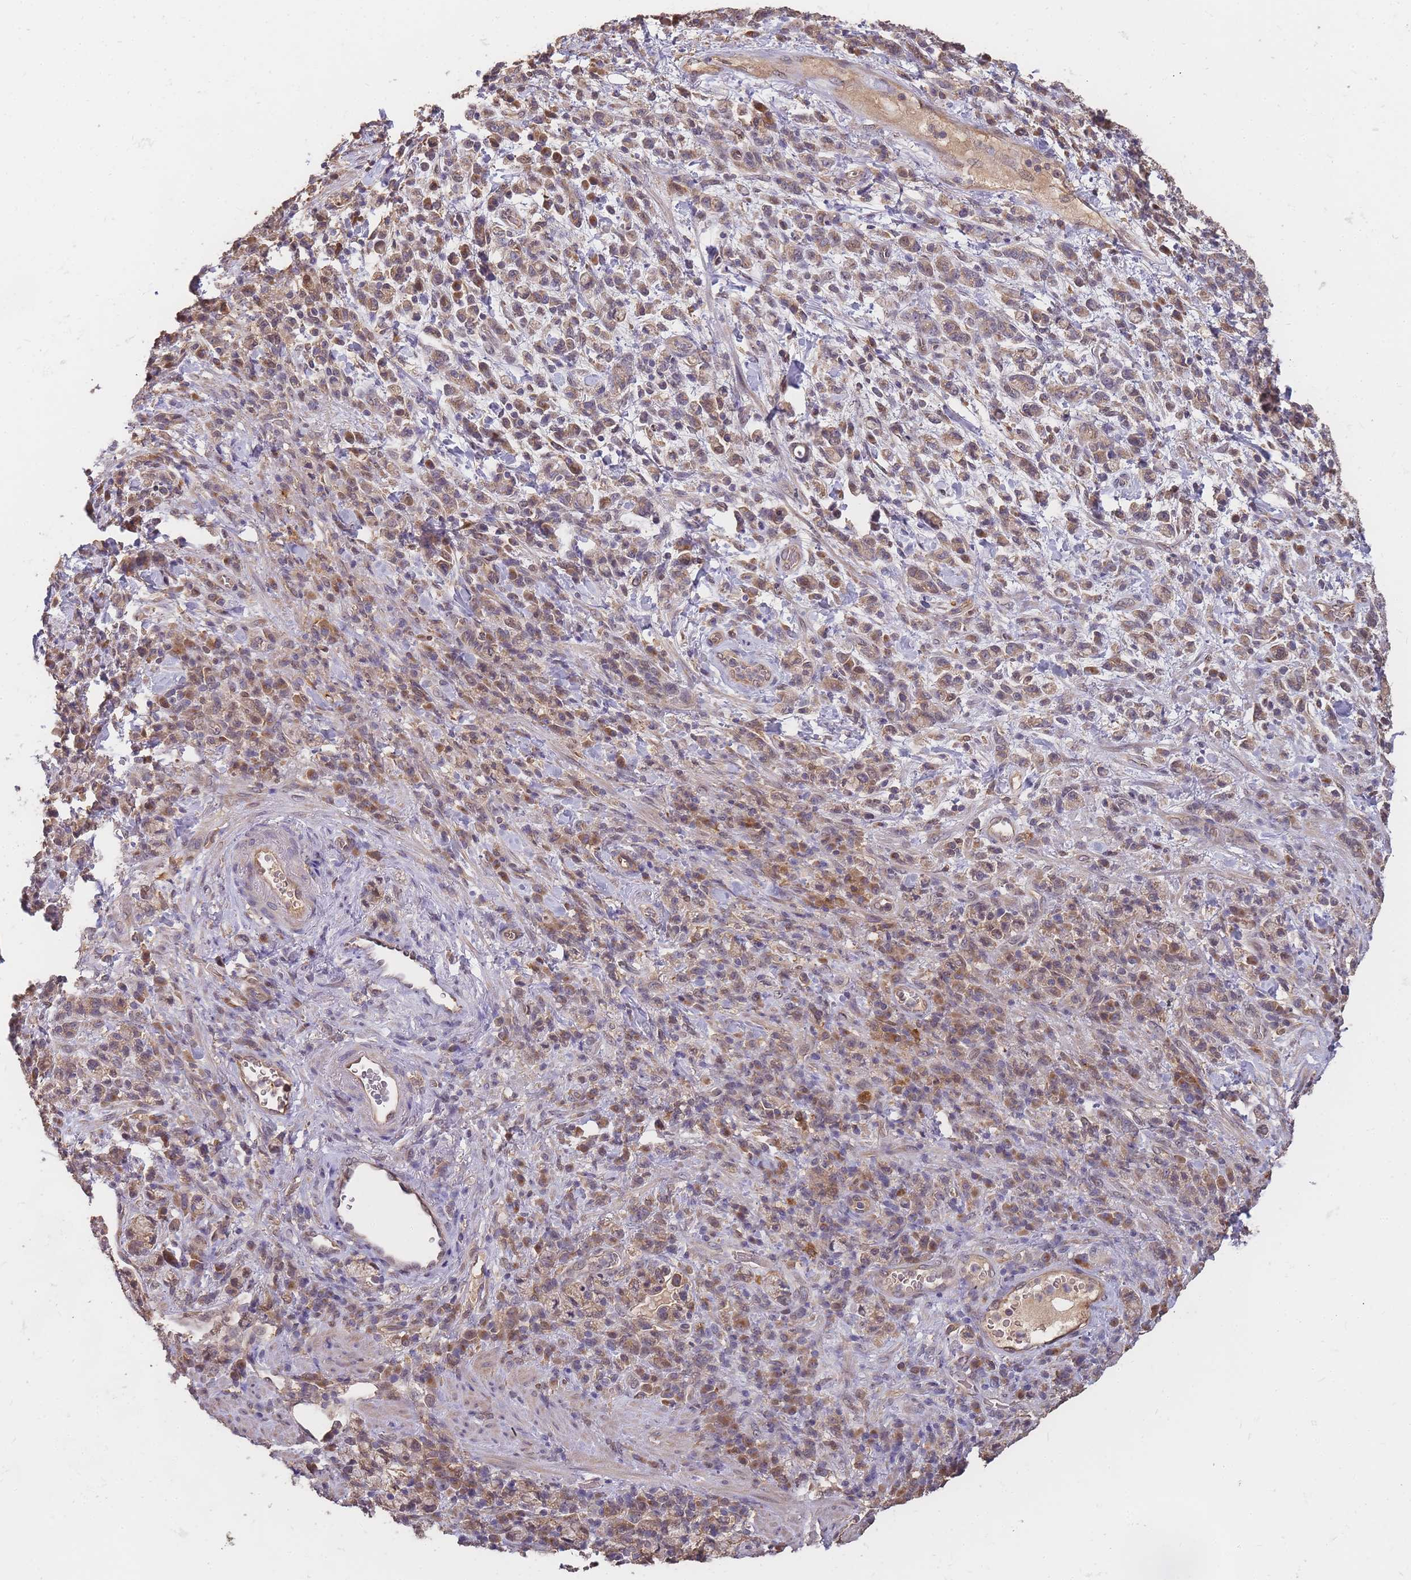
{"staining": {"intensity": "moderate", "quantity": "25%-75%", "location": "cytoplasmic/membranous,nuclear"}, "tissue": "stomach cancer", "cell_type": "Tumor cells", "image_type": "cancer", "snomed": [{"axis": "morphology", "description": "Adenocarcinoma, NOS"}, {"axis": "topography", "description": "Stomach"}], "caption": "Immunohistochemical staining of stomach cancer (adenocarcinoma) demonstrates medium levels of moderate cytoplasmic/membranous and nuclear protein staining in approximately 25%-75% of tumor cells.", "gene": "CDKN2AIPNL", "patient": {"sex": "male", "age": 76}}